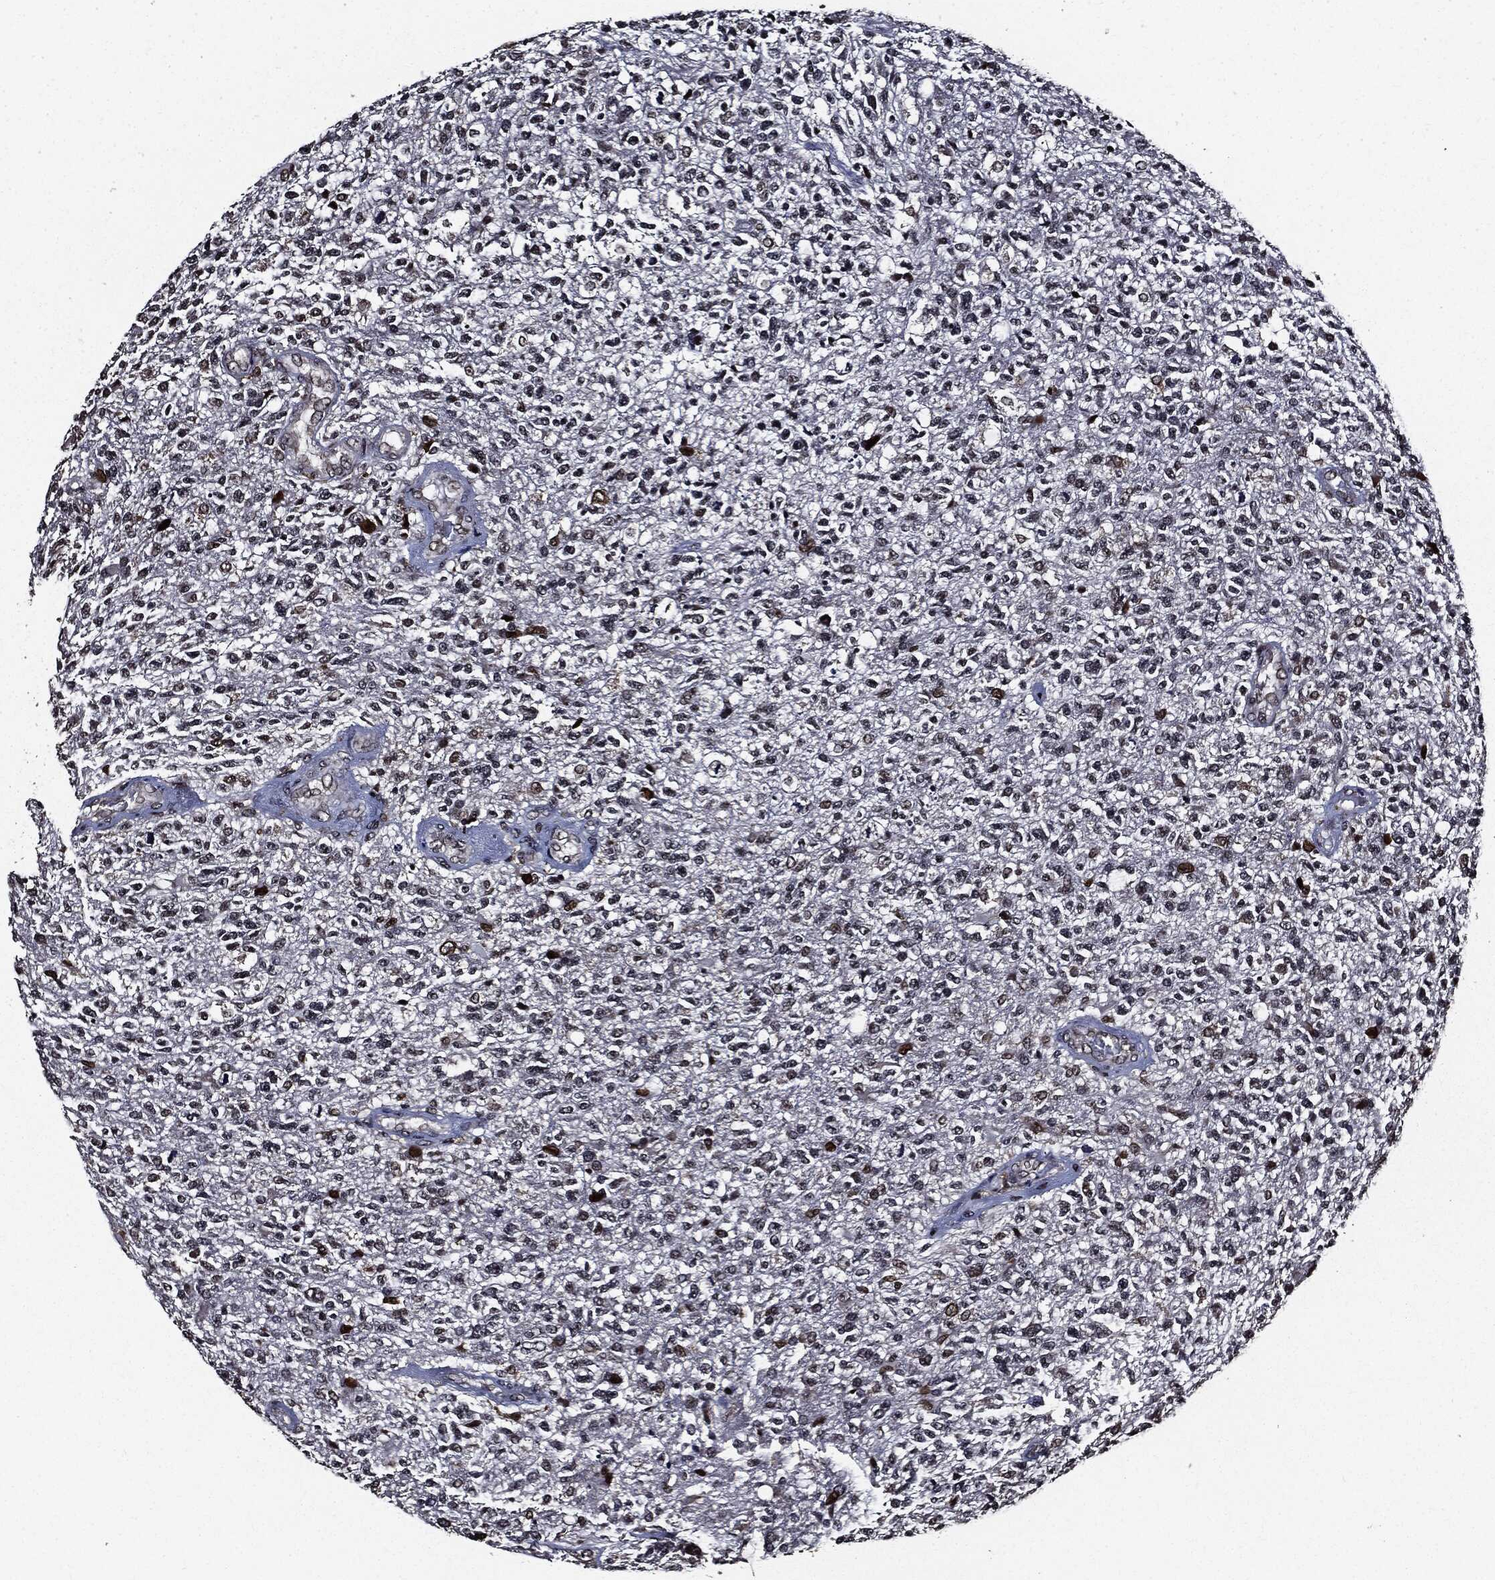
{"staining": {"intensity": "weak", "quantity": "<25%", "location": "nuclear"}, "tissue": "glioma", "cell_type": "Tumor cells", "image_type": "cancer", "snomed": [{"axis": "morphology", "description": "Glioma, malignant, High grade"}, {"axis": "topography", "description": "Brain"}], "caption": "Tumor cells are negative for brown protein staining in high-grade glioma (malignant).", "gene": "SUGT1", "patient": {"sex": "male", "age": 56}}